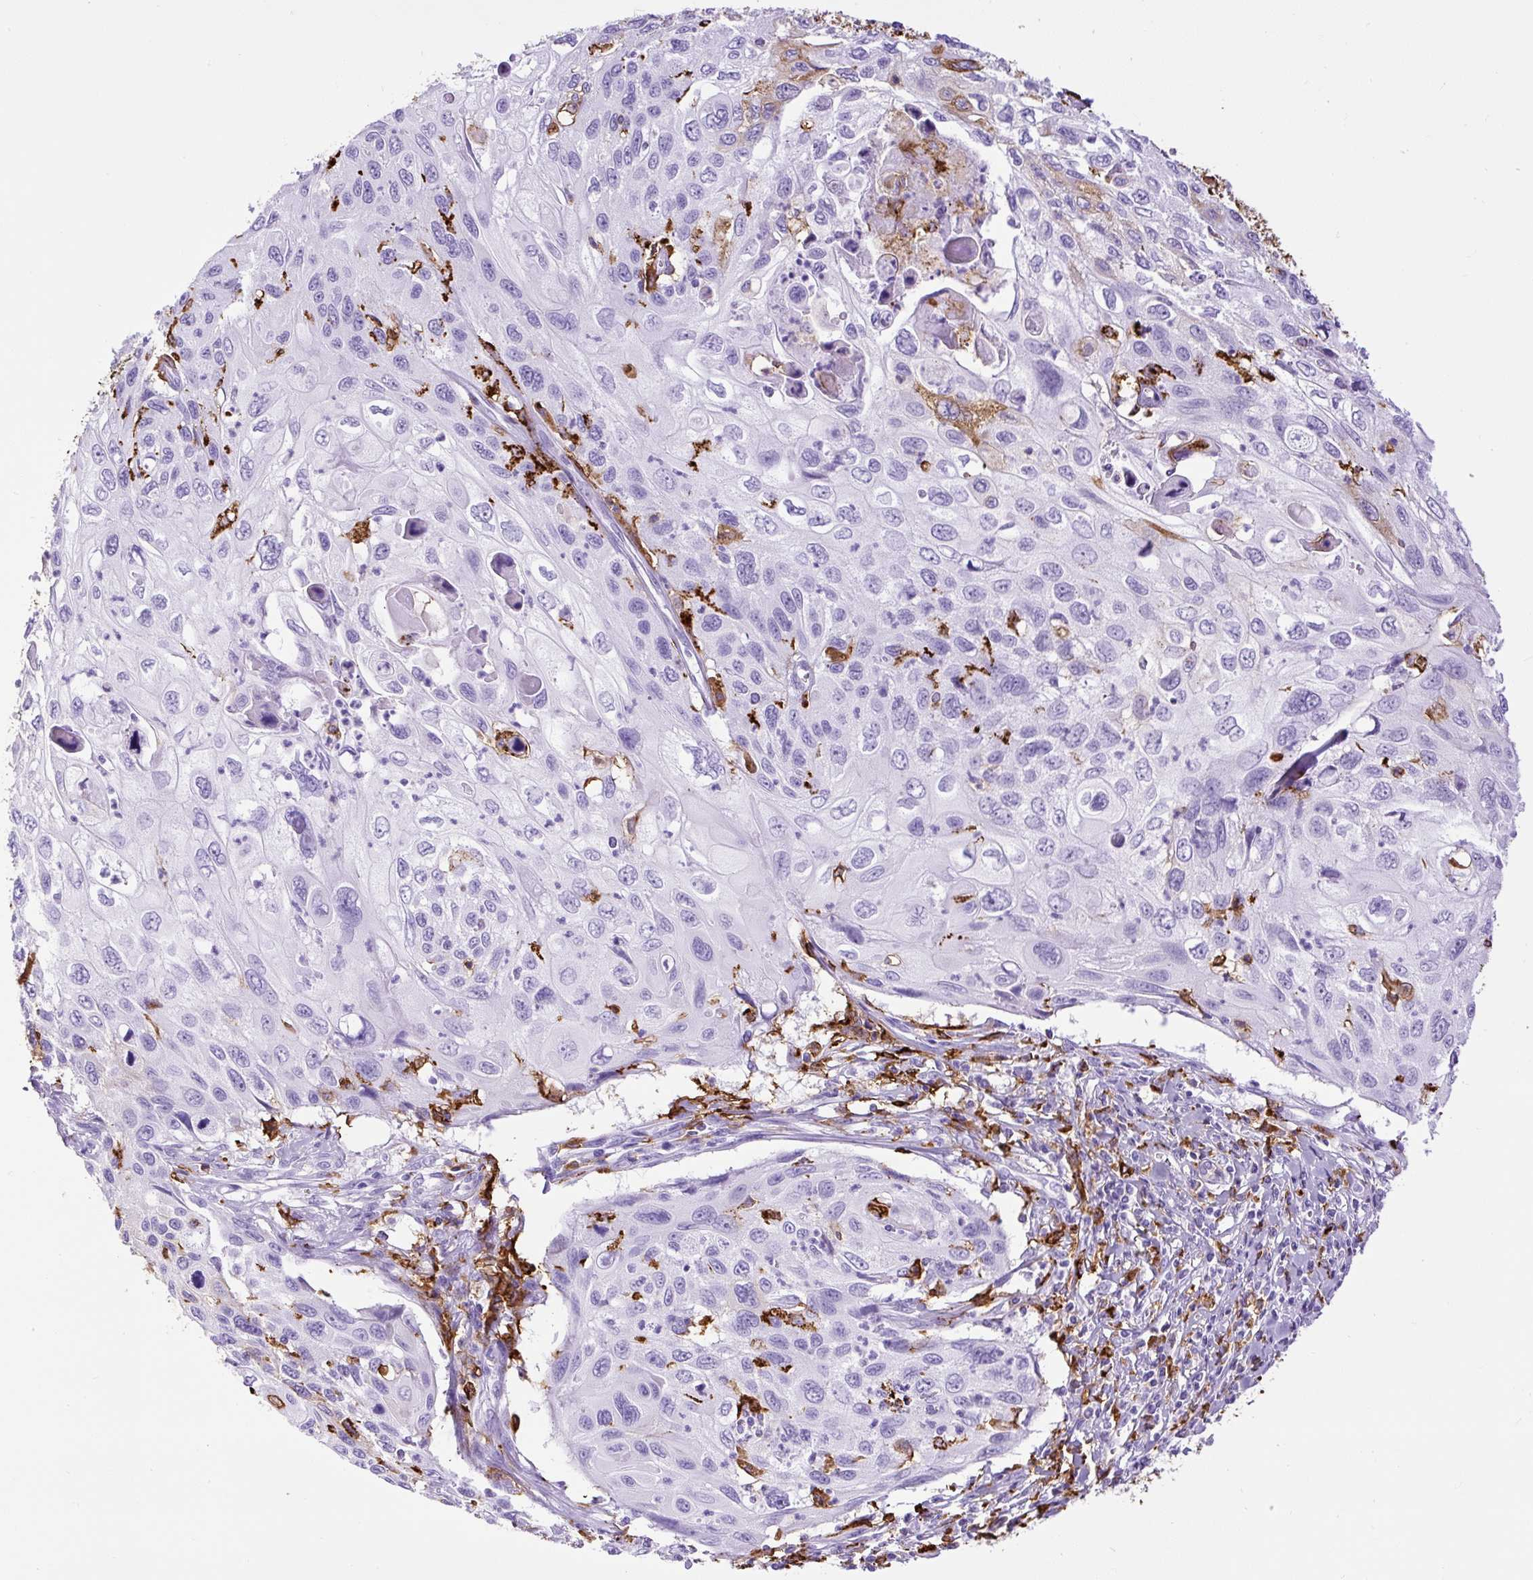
{"staining": {"intensity": "negative", "quantity": "none", "location": "none"}, "tissue": "cervical cancer", "cell_type": "Tumor cells", "image_type": "cancer", "snomed": [{"axis": "morphology", "description": "Squamous cell carcinoma, NOS"}, {"axis": "topography", "description": "Cervix"}], "caption": "Protein analysis of cervical cancer displays no significant staining in tumor cells. (Stains: DAB immunohistochemistry with hematoxylin counter stain, Microscopy: brightfield microscopy at high magnification).", "gene": "HLA-DRA", "patient": {"sex": "female", "age": 70}}